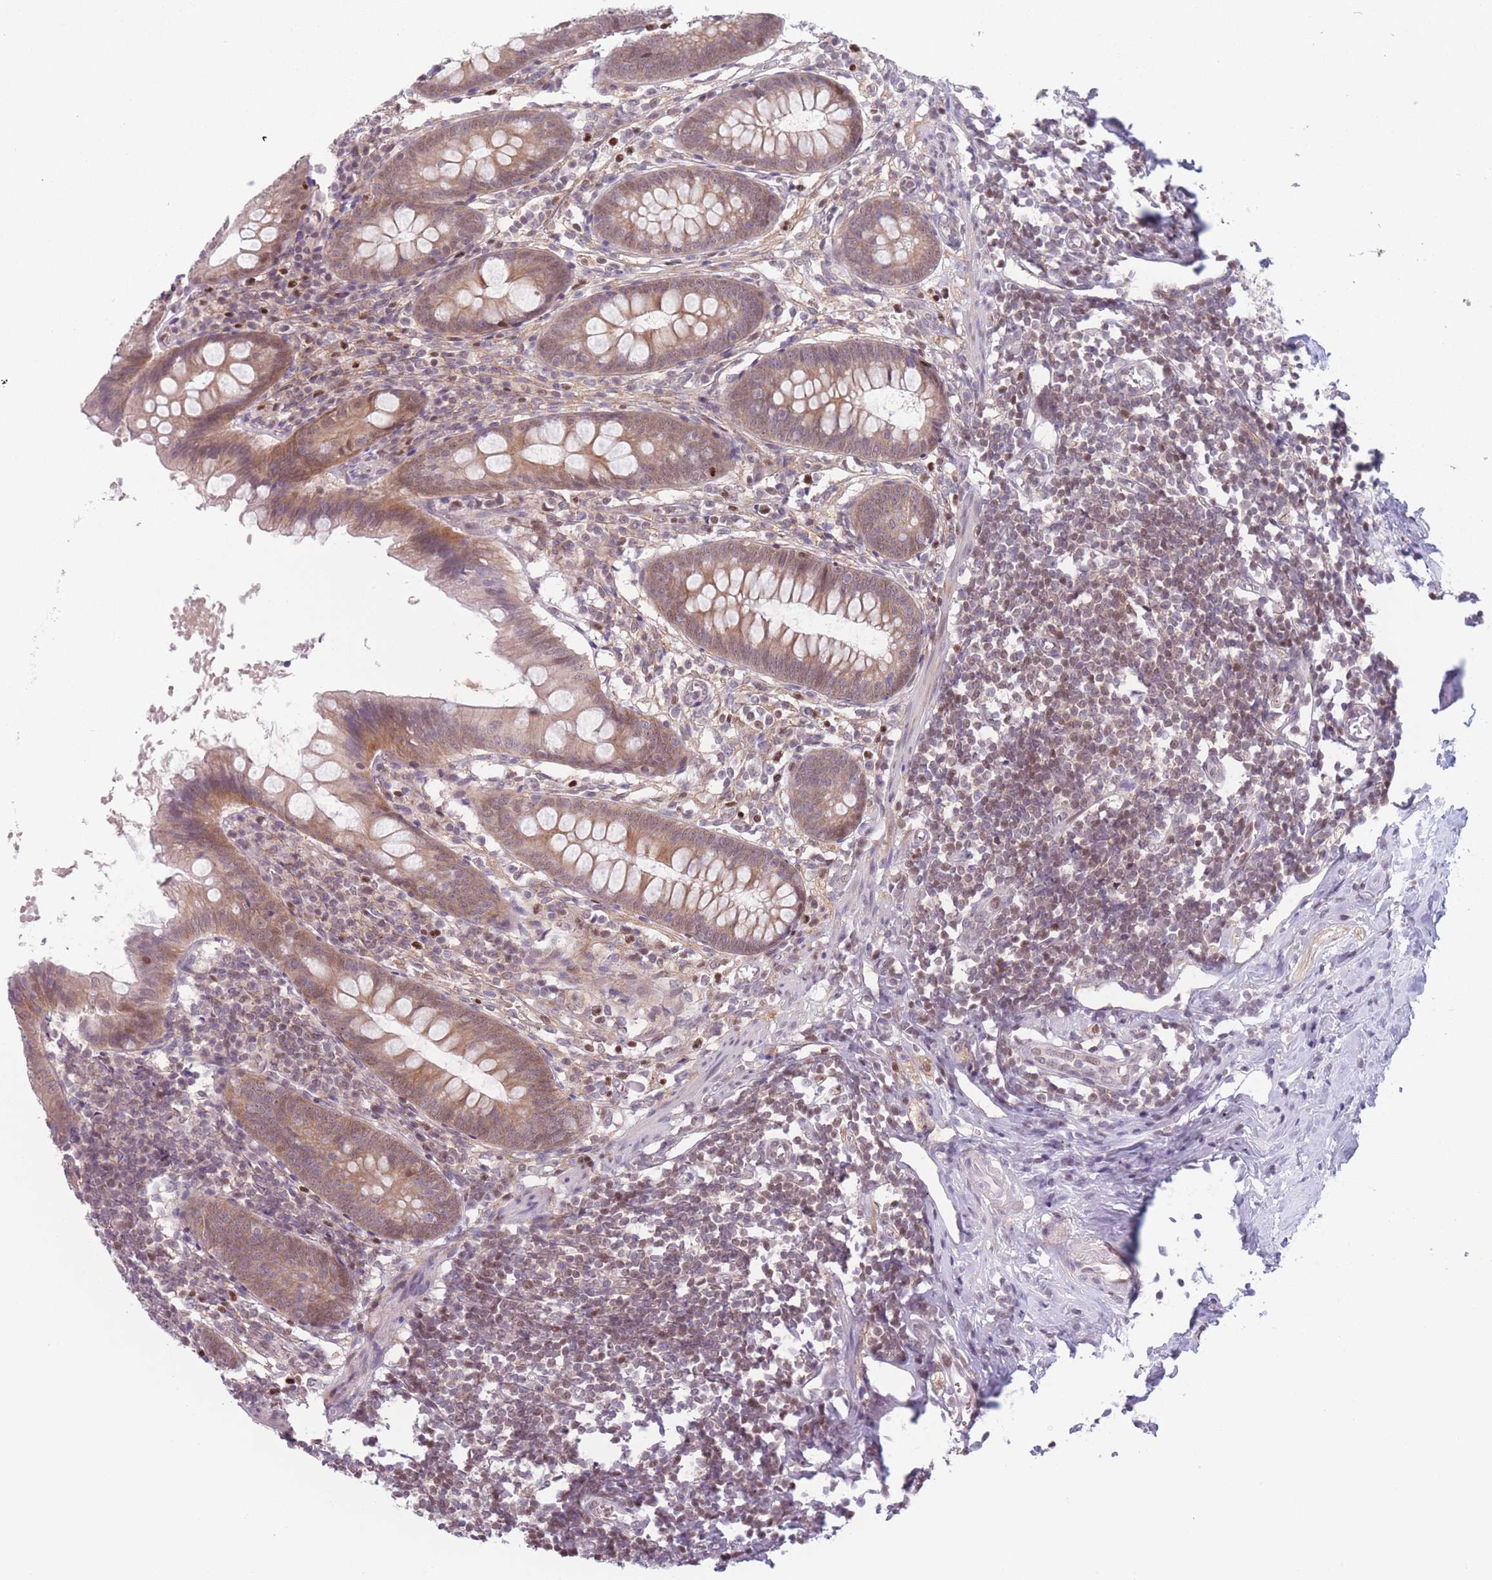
{"staining": {"intensity": "moderate", "quantity": ">75%", "location": "cytoplasmic/membranous,nuclear"}, "tissue": "appendix", "cell_type": "Glandular cells", "image_type": "normal", "snomed": [{"axis": "morphology", "description": "Normal tissue, NOS"}, {"axis": "topography", "description": "Appendix"}], "caption": "Protein expression analysis of normal human appendix reveals moderate cytoplasmic/membranous,nuclear expression in about >75% of glandular cells.", "gene": "ENSG00000267179", "patient": {"sex": "female", "age": 51}}